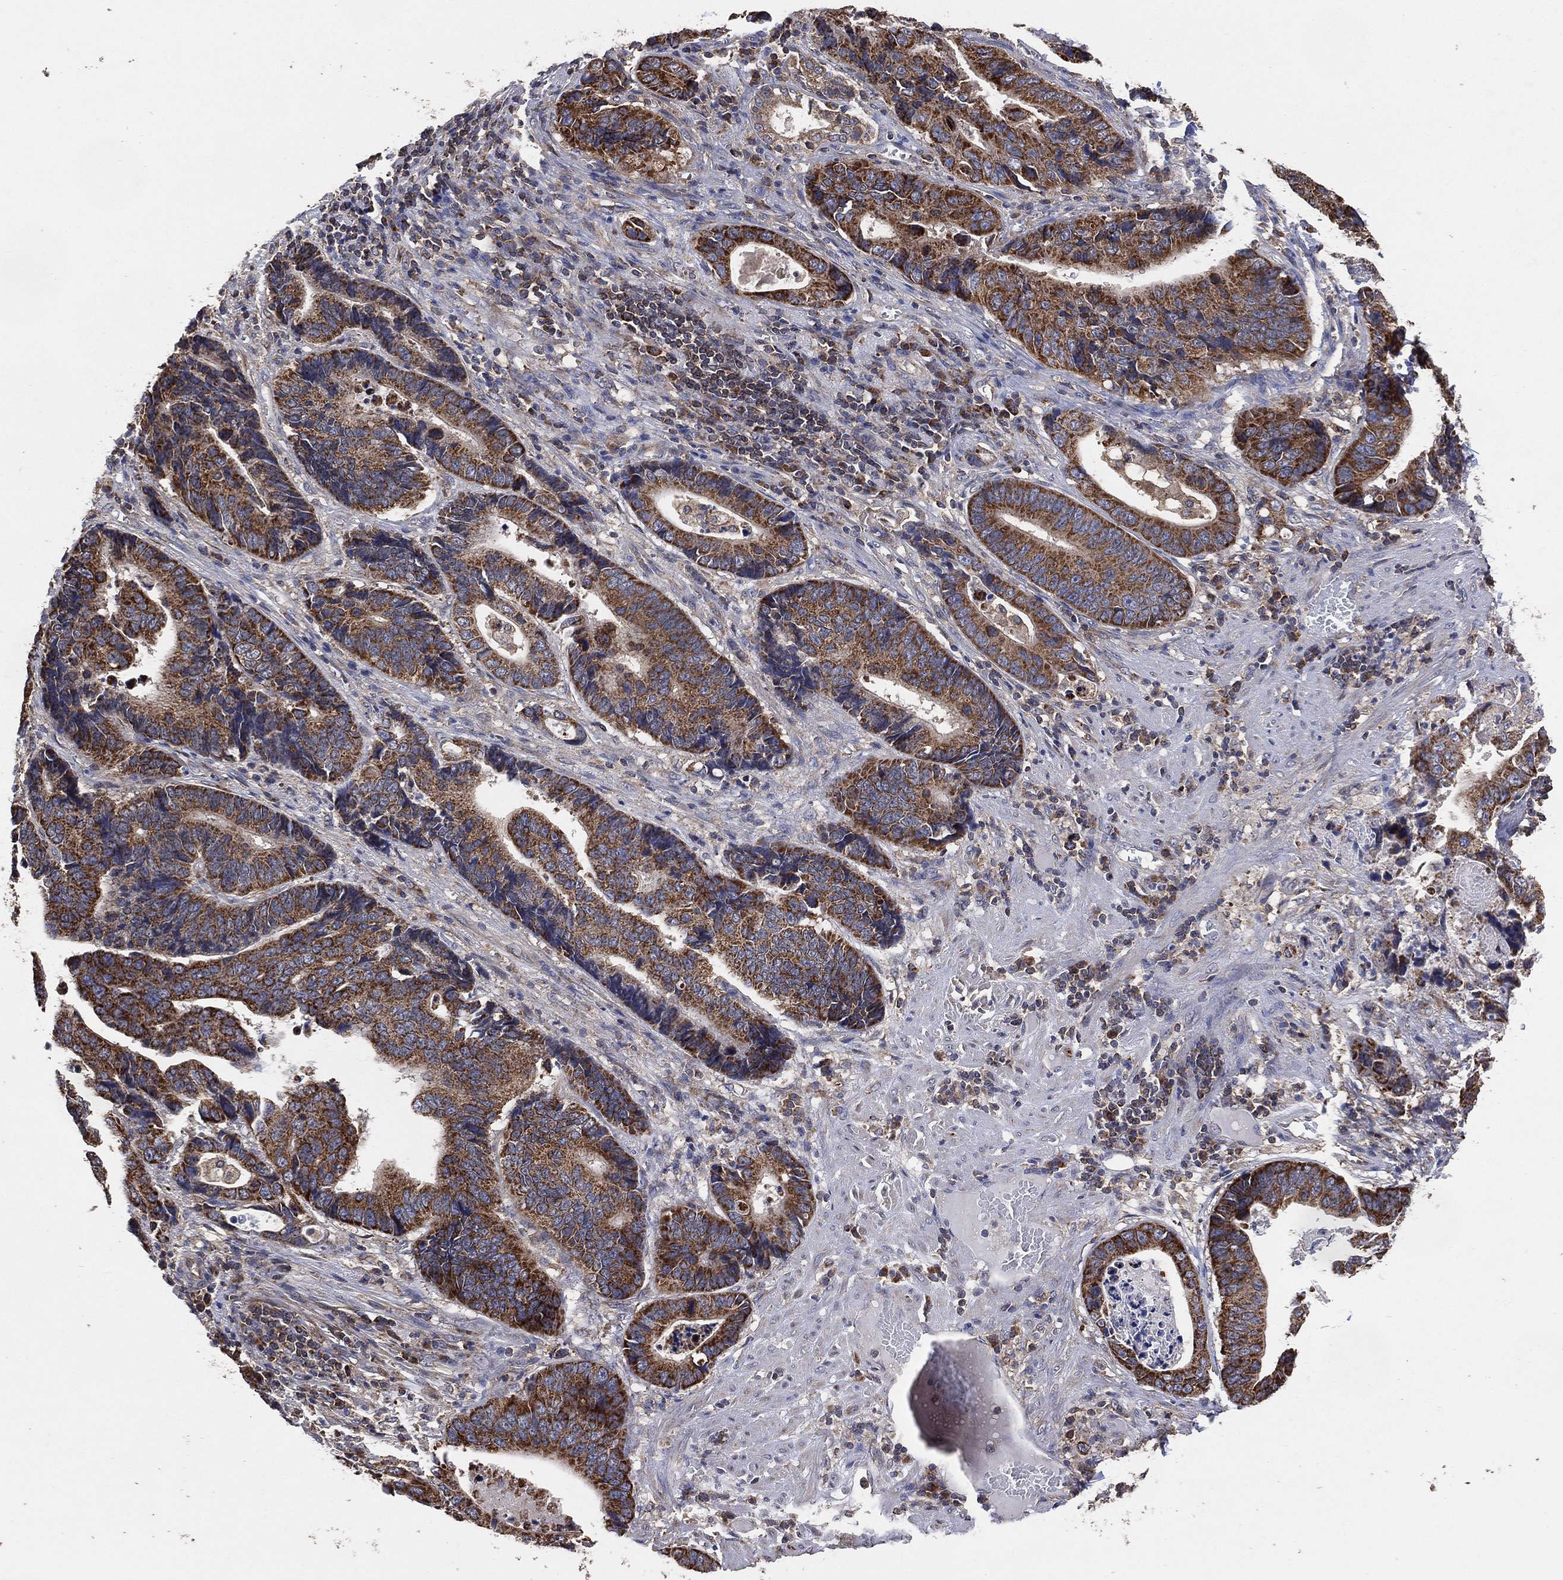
{"staining": {"intensity": "moderate", "quantity": "25%-75%", "location": "cytoplasmic/membranous"}, "tissue": "stomach cancer", "cell_type": "Tumor cells", "image_type": "cancer", "snomed": [{"axis": "morphology", "description": "Adenocarcinoma, NOS"}, {"axis": "topography", "description": "Stomach"}], "caption": "Stomach adenocarcinoma was stained to show a protein in brown. There is medium levels of moderate cytoplasmic/membranous staining in approximately 25%-75% of tumor cells.", "gene": "LIMD1", "patient": {"sex": "male", "age": 84}}